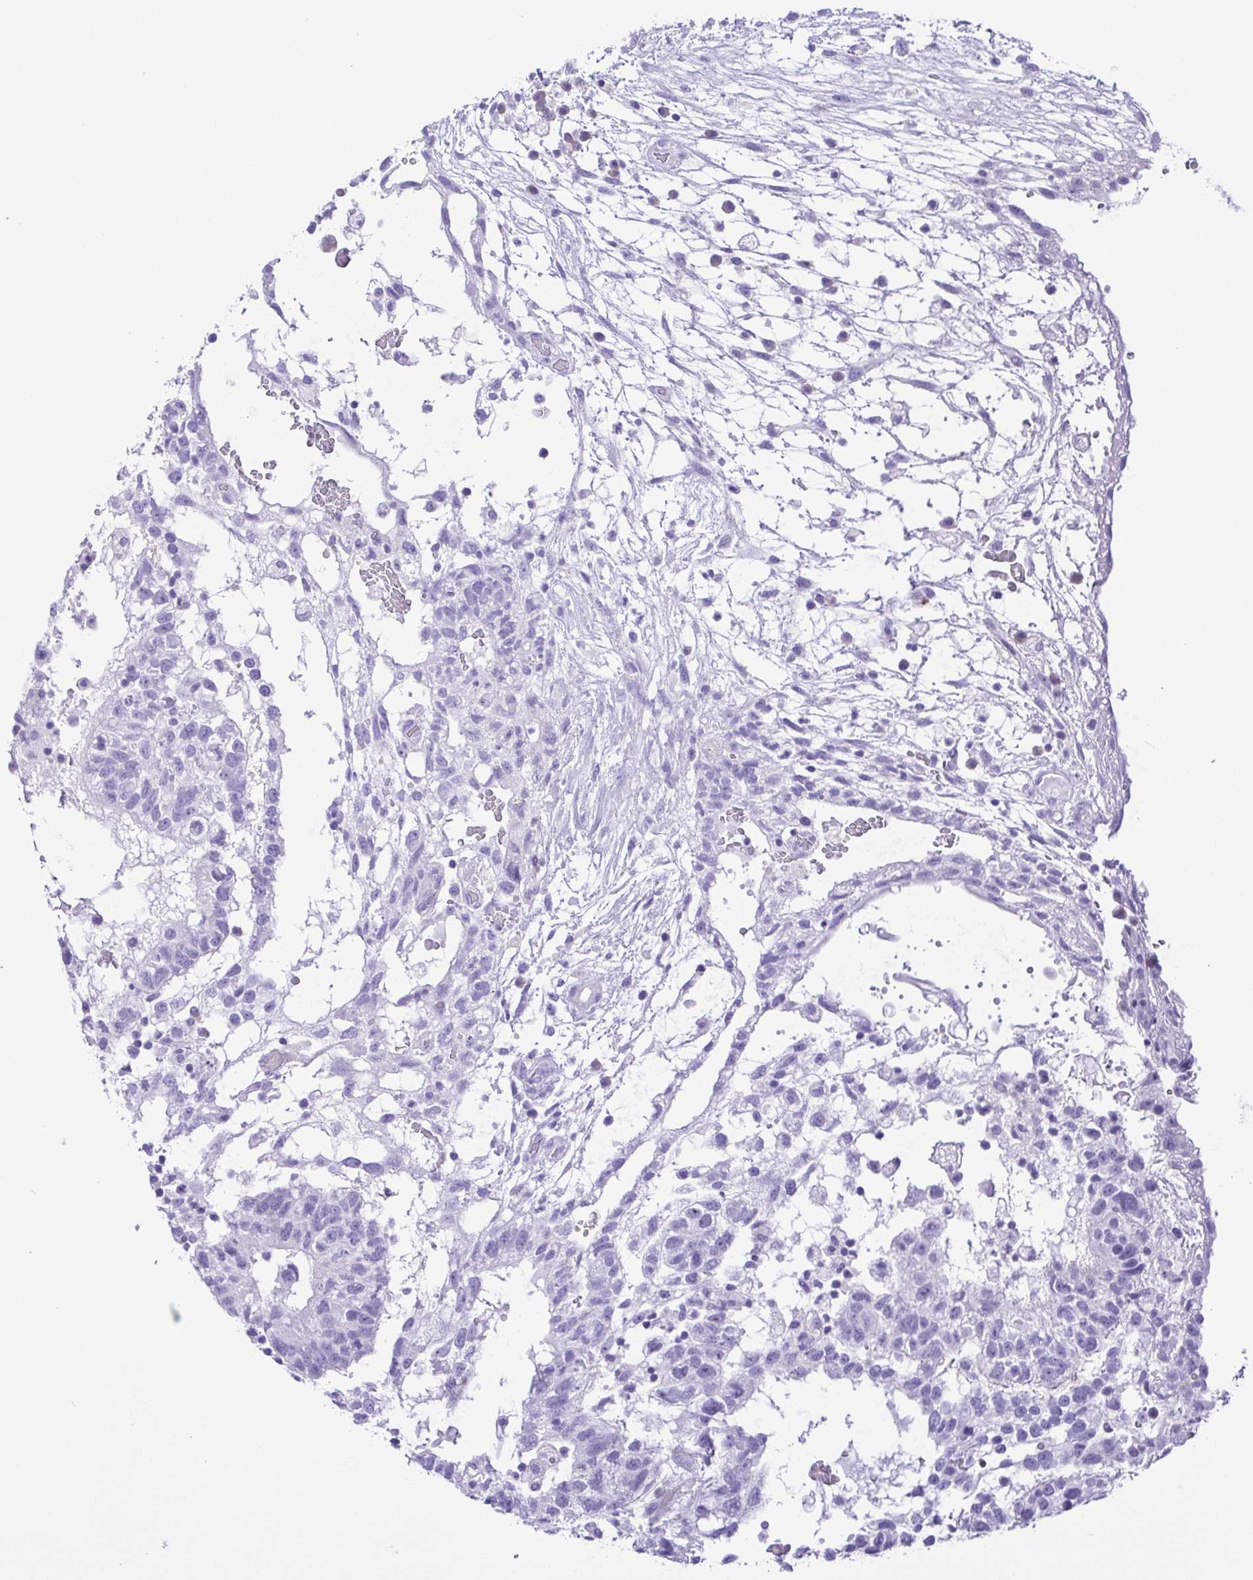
{"staining": {"intensity": "negative", "quantity": "none", "location": "none"}, "tissue": "testis cancer", "cell_type": "Tumor cells", "image_type": "cancer", "snomed": [{"axis": "morphology", "description": "Normal tissue, NOS"}, {"axis": "morphology", "description": "Carcinoma, Embryonal, NOS"}, {"axis": "topography", "description": "Testis"}], "caption": "Tumor cells are negative for protein expression in human testis cancer. The staining is performed using DAB (3,3'-diaminobenzidine) brown chromogen with nuclei counter-stained in using hematoxylin.", "gene": "PAK3", "patient": {"sex": "male", "age": 32}}